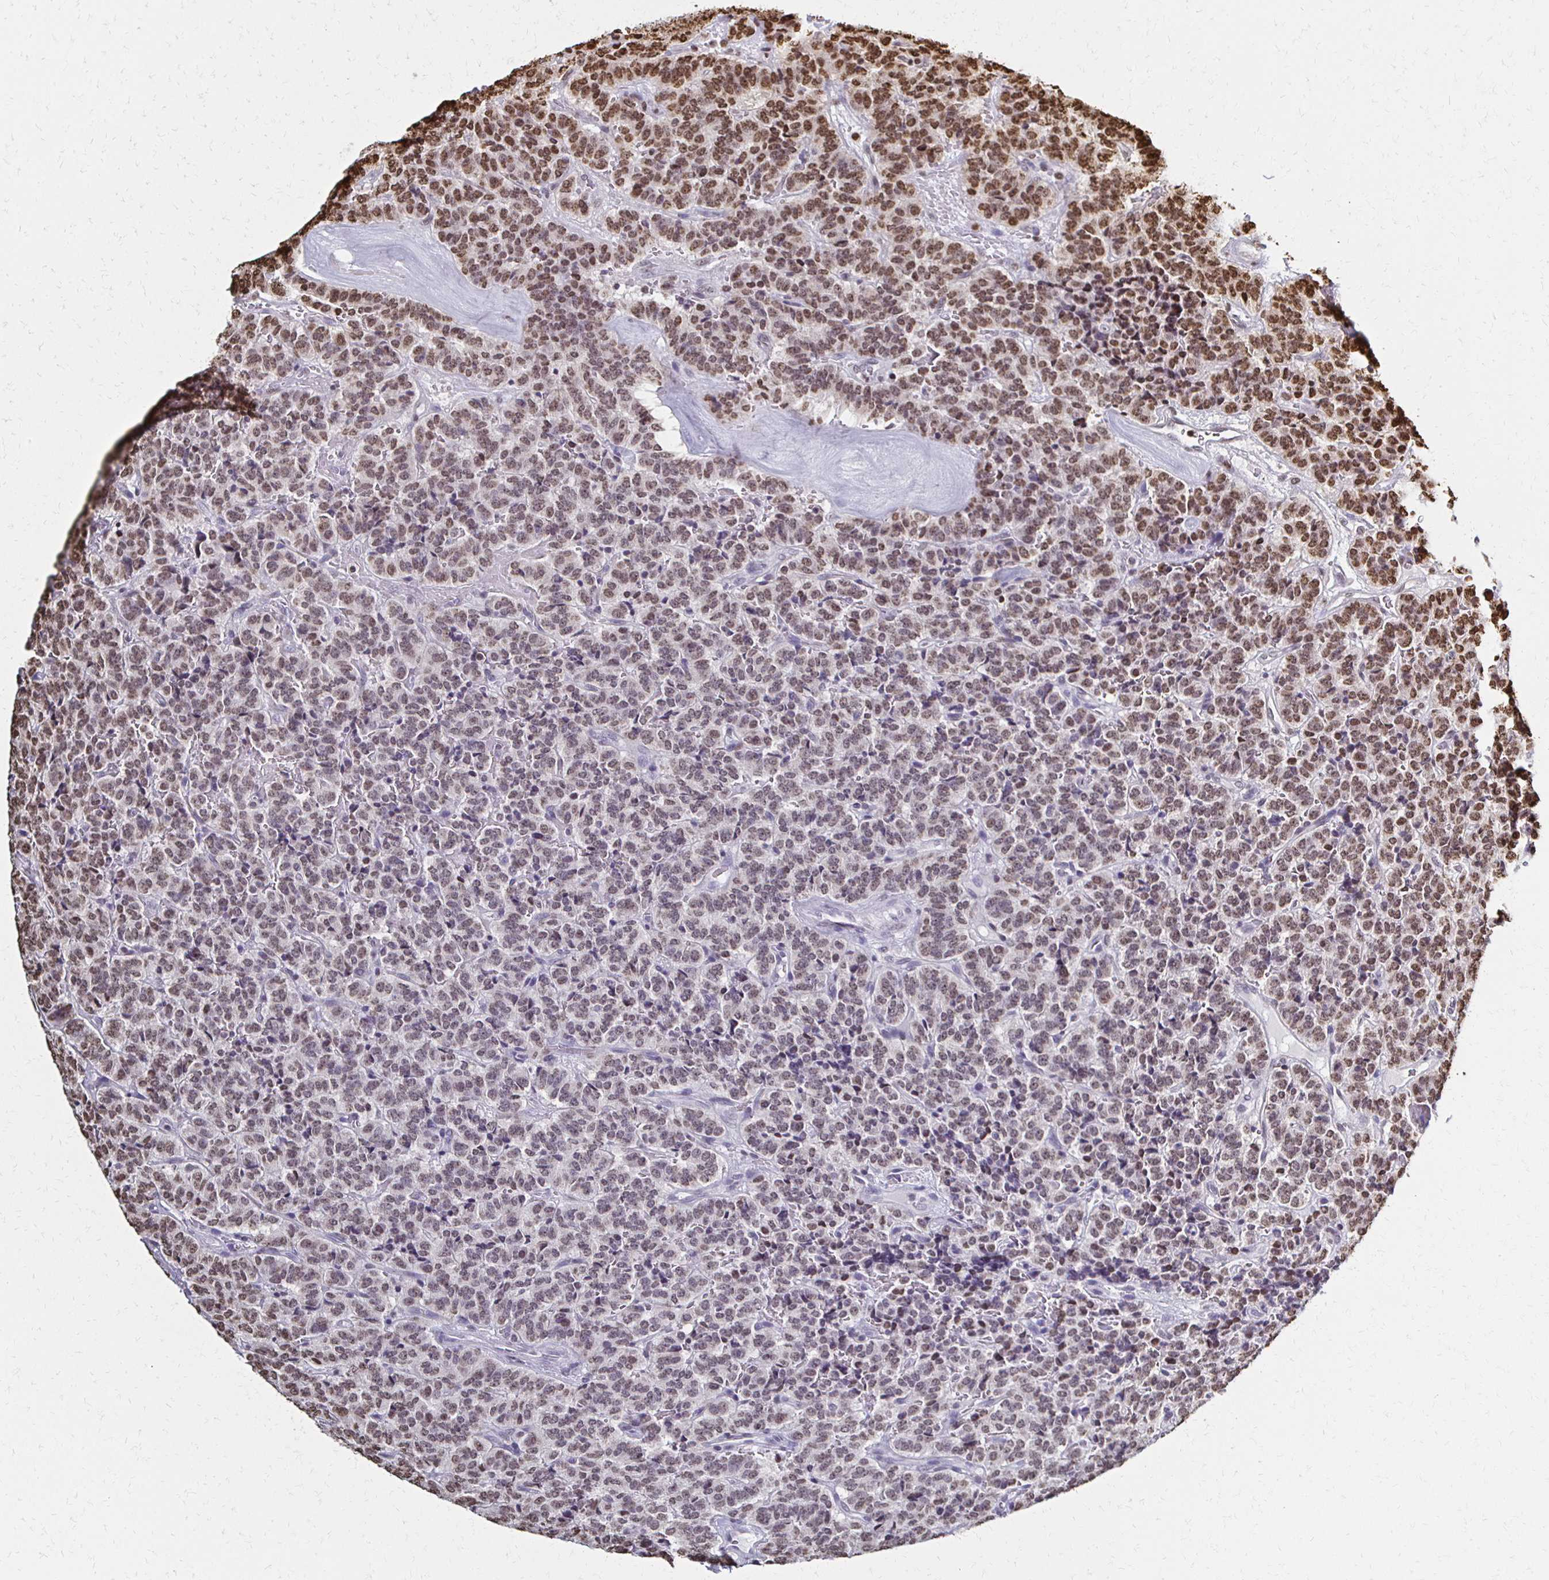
{"staining": {"intensity": "moderate", "quantity": ">75%", "location": "nuclear"}, "tissue": "carcinoid", "cell_type": "Tumor cells", "image_type": "cancer", "snomed": [{"axis": "morphology", "description": "Carcinoid, malignant, NOS"}, {"axis": "topography", "description": "Pancreas"}], "caption": "About >75% of tumor cells in carcinoid (malignant) display moderate nuclear protein positivity as visualized by brown immunohistochemical staining.", "gene": "HOXA9", "patient": {"sex": "male", "age": 36}}